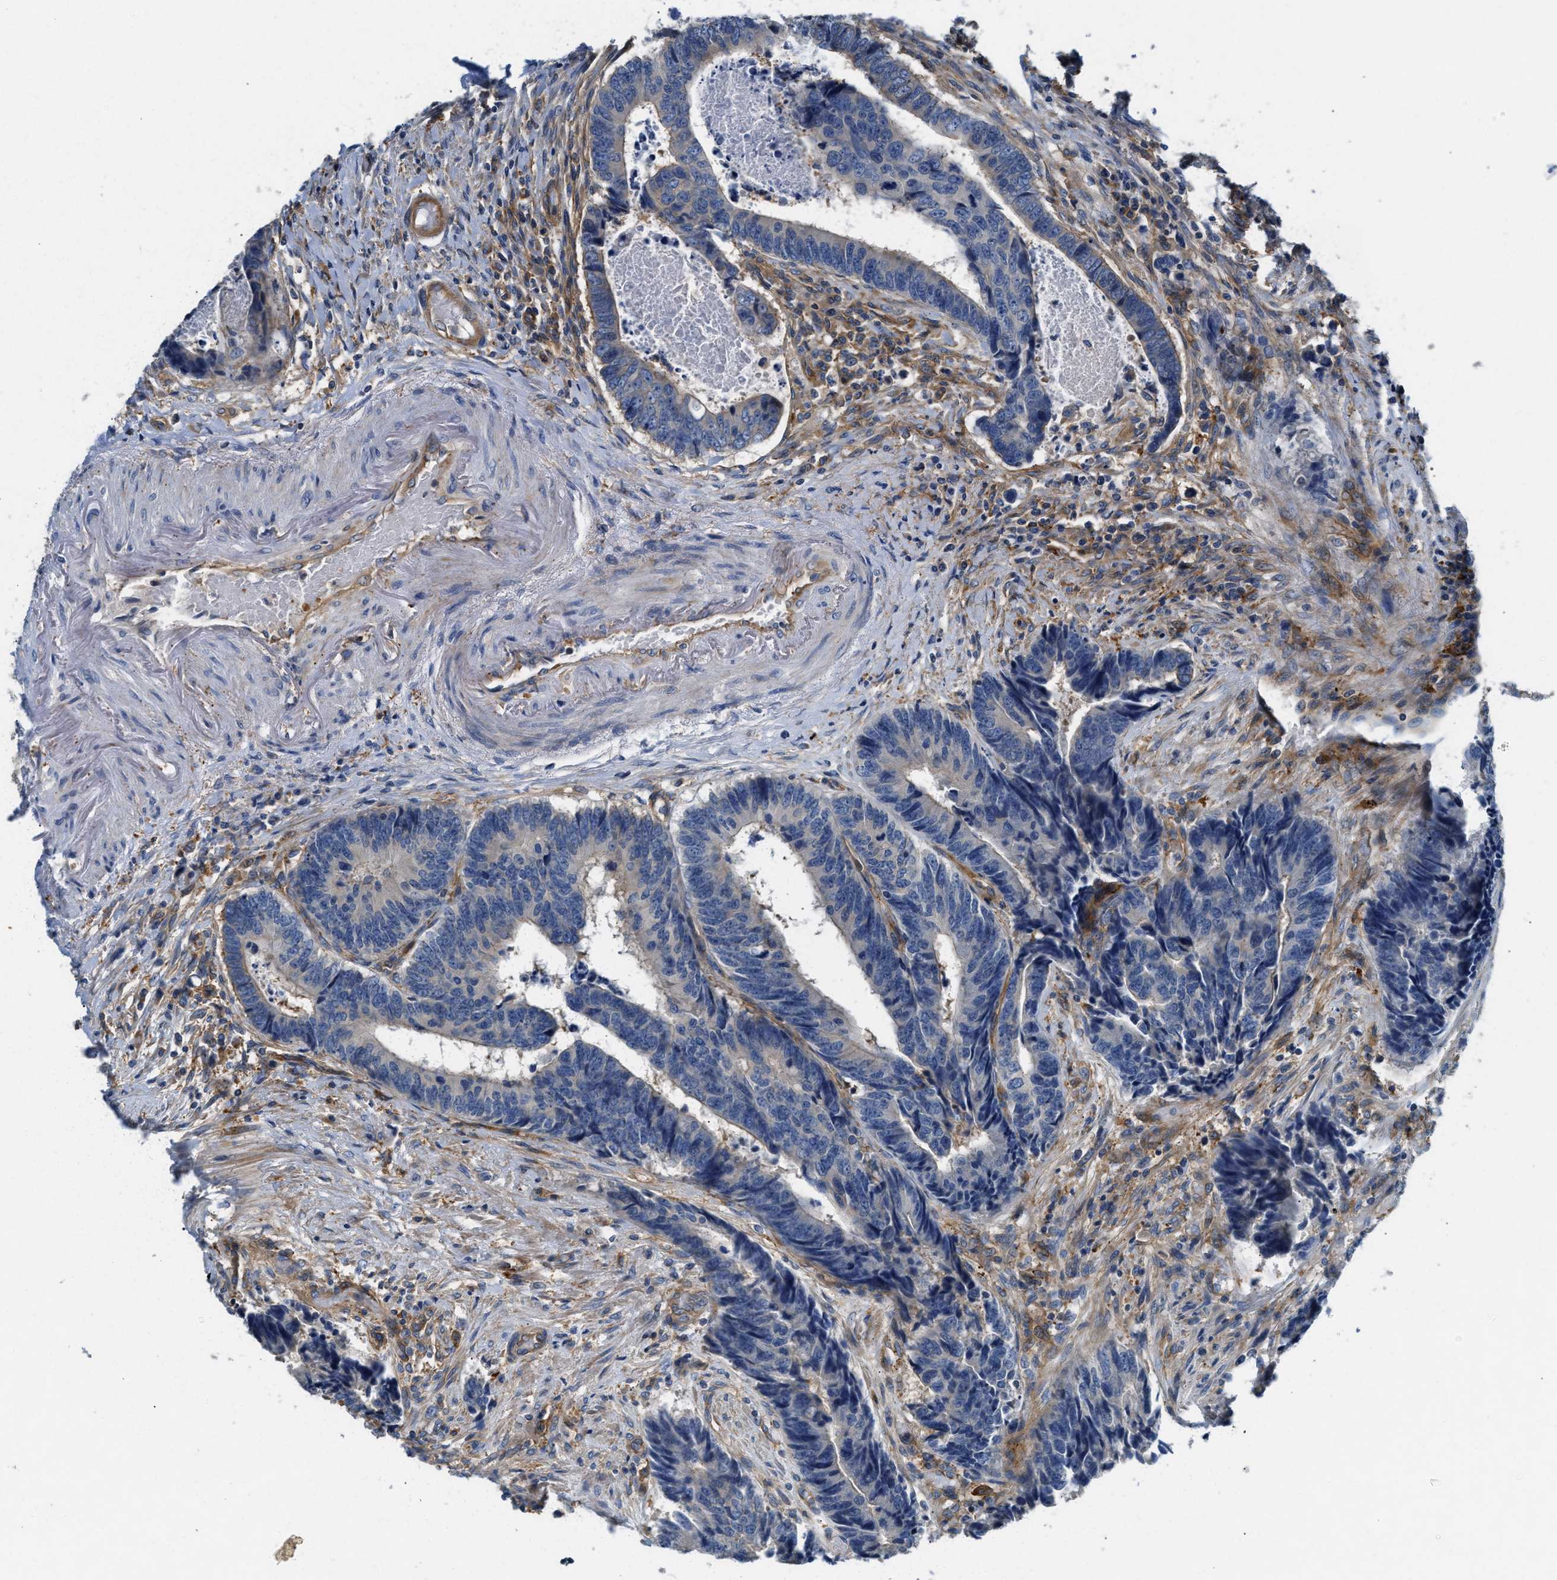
{"staining": {"intensity": "negative", "quantity": "none", "location": "none"}, "tissue": "colorectal cancer", "cell_type": "Tumor cells", "image_type": "cancer", "snomed": [{"axis": "morphology", "description": "Adenocarcinoma, NOS"}, {"axis": "topography", "description": "Rectum"}], "caption": "Micrograph shows no protein positivity in tumor cells of colorectal cancer (adenocarcinoma) tissue.", "gene": "NSUN7", "patient": {"sex": "male", "age": 84}}